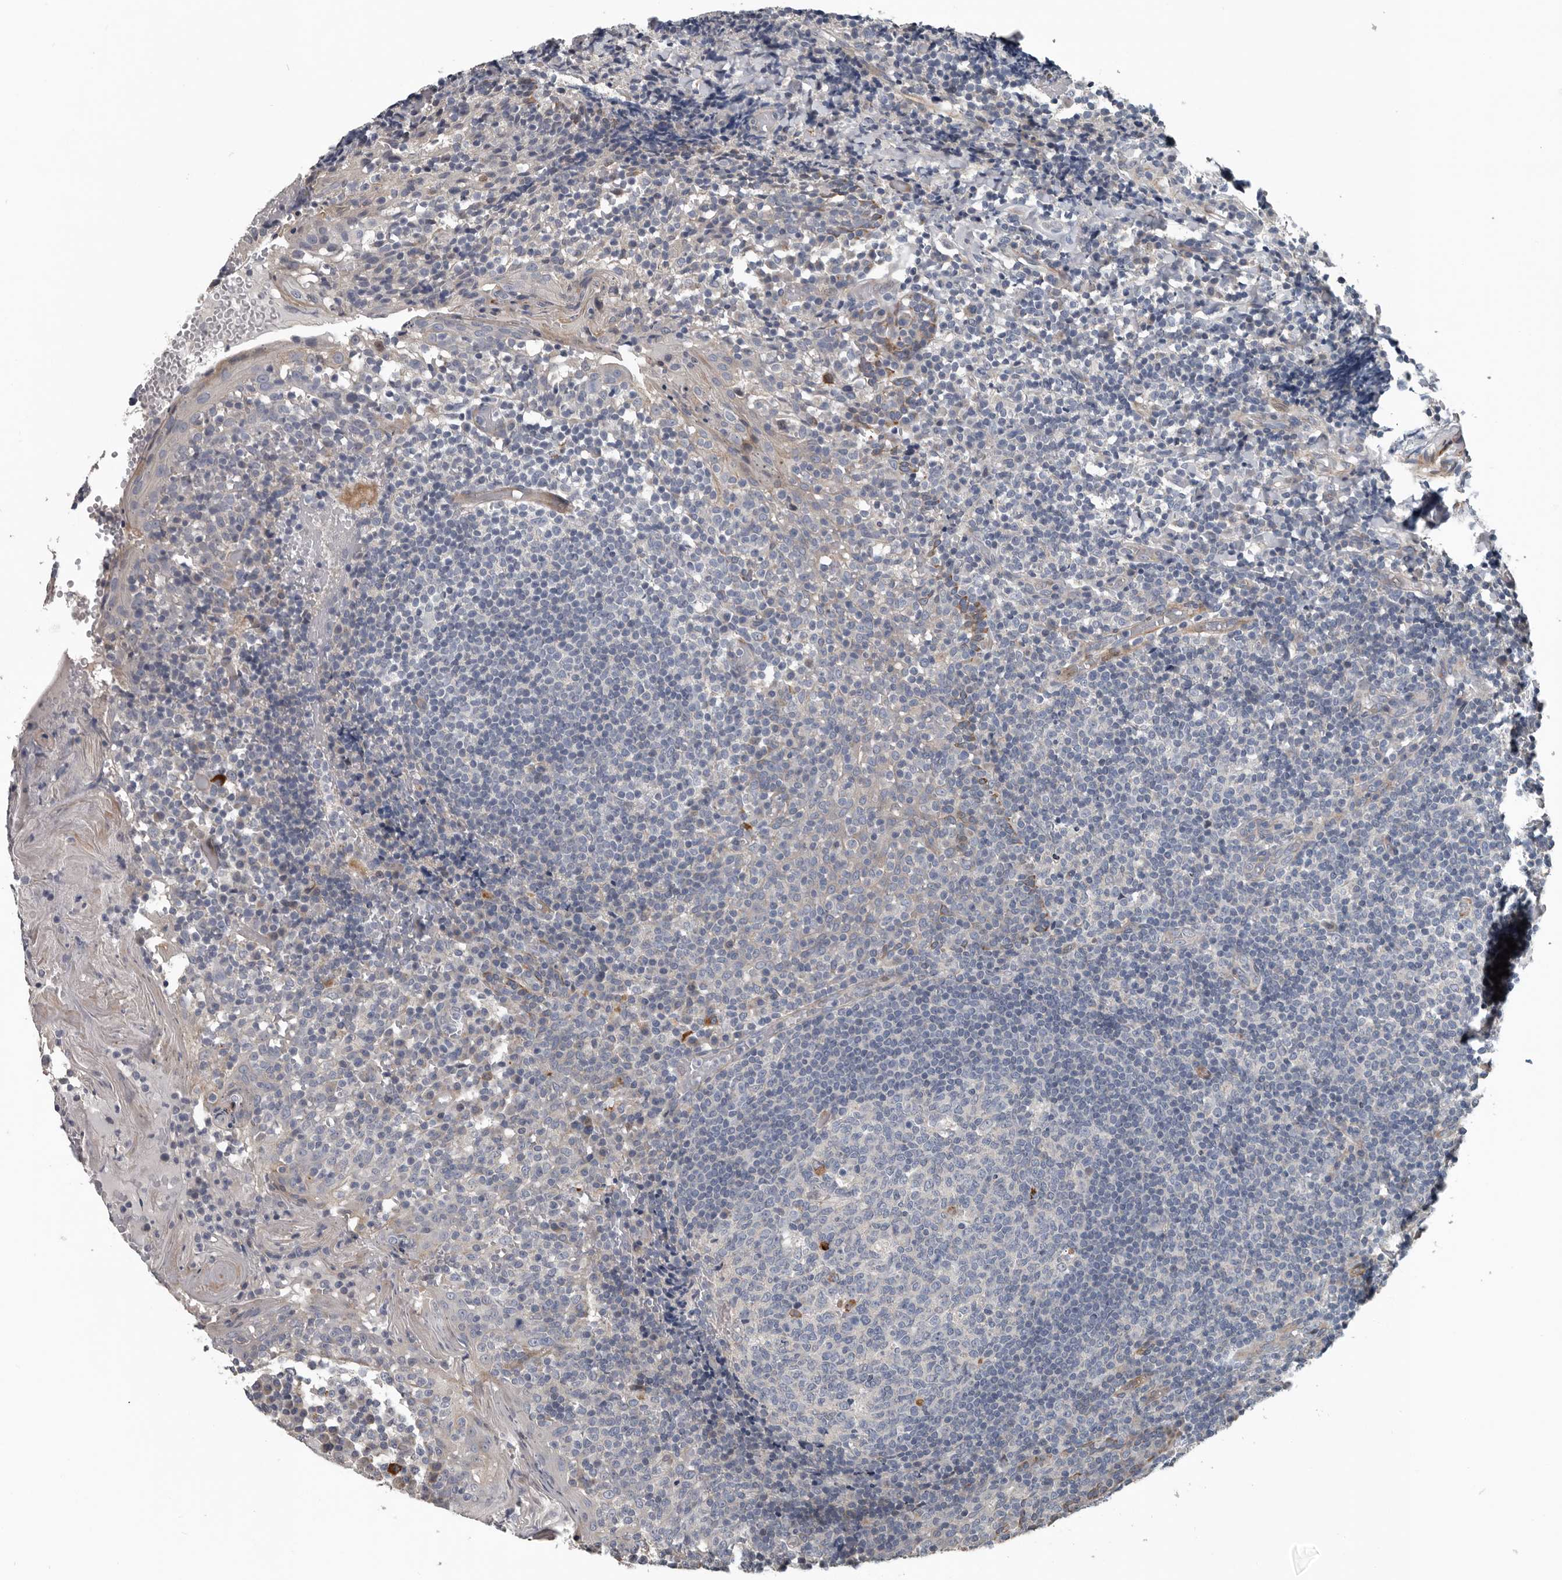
{"staining": {"intensity": "negative", "quantity": "none", "location": "none"}, "tissue": "tonsil", "cell_type": "Germinal center cells", "image_type": "normal", "snomed": [{"axis": "morphology", "description": "Normal tissue, NOS"}, {"axis": "topography", "description": "Tonsil"}], "caption": "Immunohistochemistry (IHC) histopathology image of normal tonsil: tonsil stained with DAB (3,3'-diaminobenzidine) exhibits no significant protein positivity in germinal center cells. Nuclei are stained in blue.", "gene": "DPY19L4", "patient": {"sex": "female", "age": 19}}